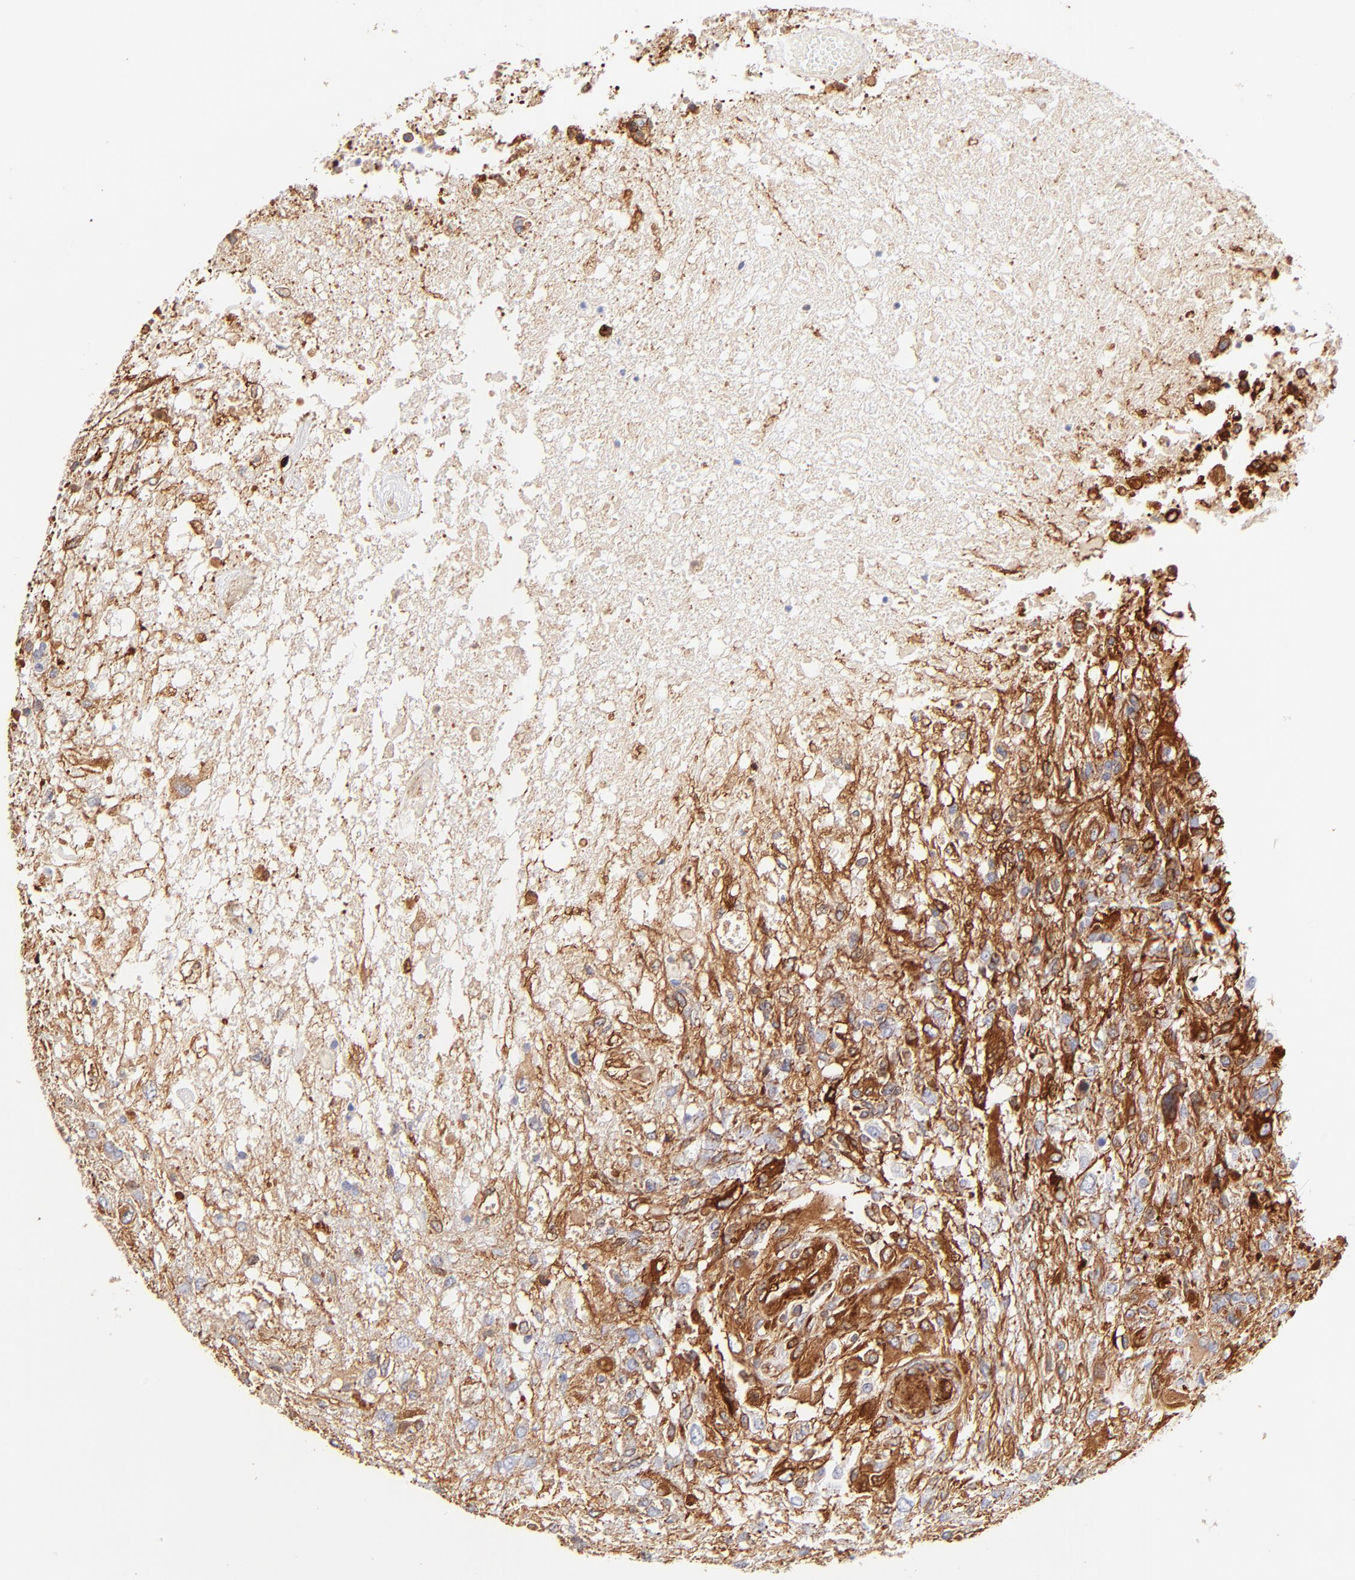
{"staining": {"intensity": "moderate", "quantity": "25%-75%", "location": "cytoplasmic/membranous"}, "tissue": "glioma", "cell_type": "Tumor cells", "image_type": "cancer", "snomed": [{"axis": "morphology", "description": "Glioma, malignant, High grade"}, {"axis": "topography", "description": "Cerebral cortex"}], "caption": "High-magnification brightfield microscopy of high-grade glioma (malignant) stained with DAB (brown) and counterstained with hematoxylin (blue). tumor cells exhibit moderate cytoplasmic/membranous expression is identified in approximately25%-75% of cells.", "gene": "FLNA", "patient": {"sex": "male", "age": 79}}